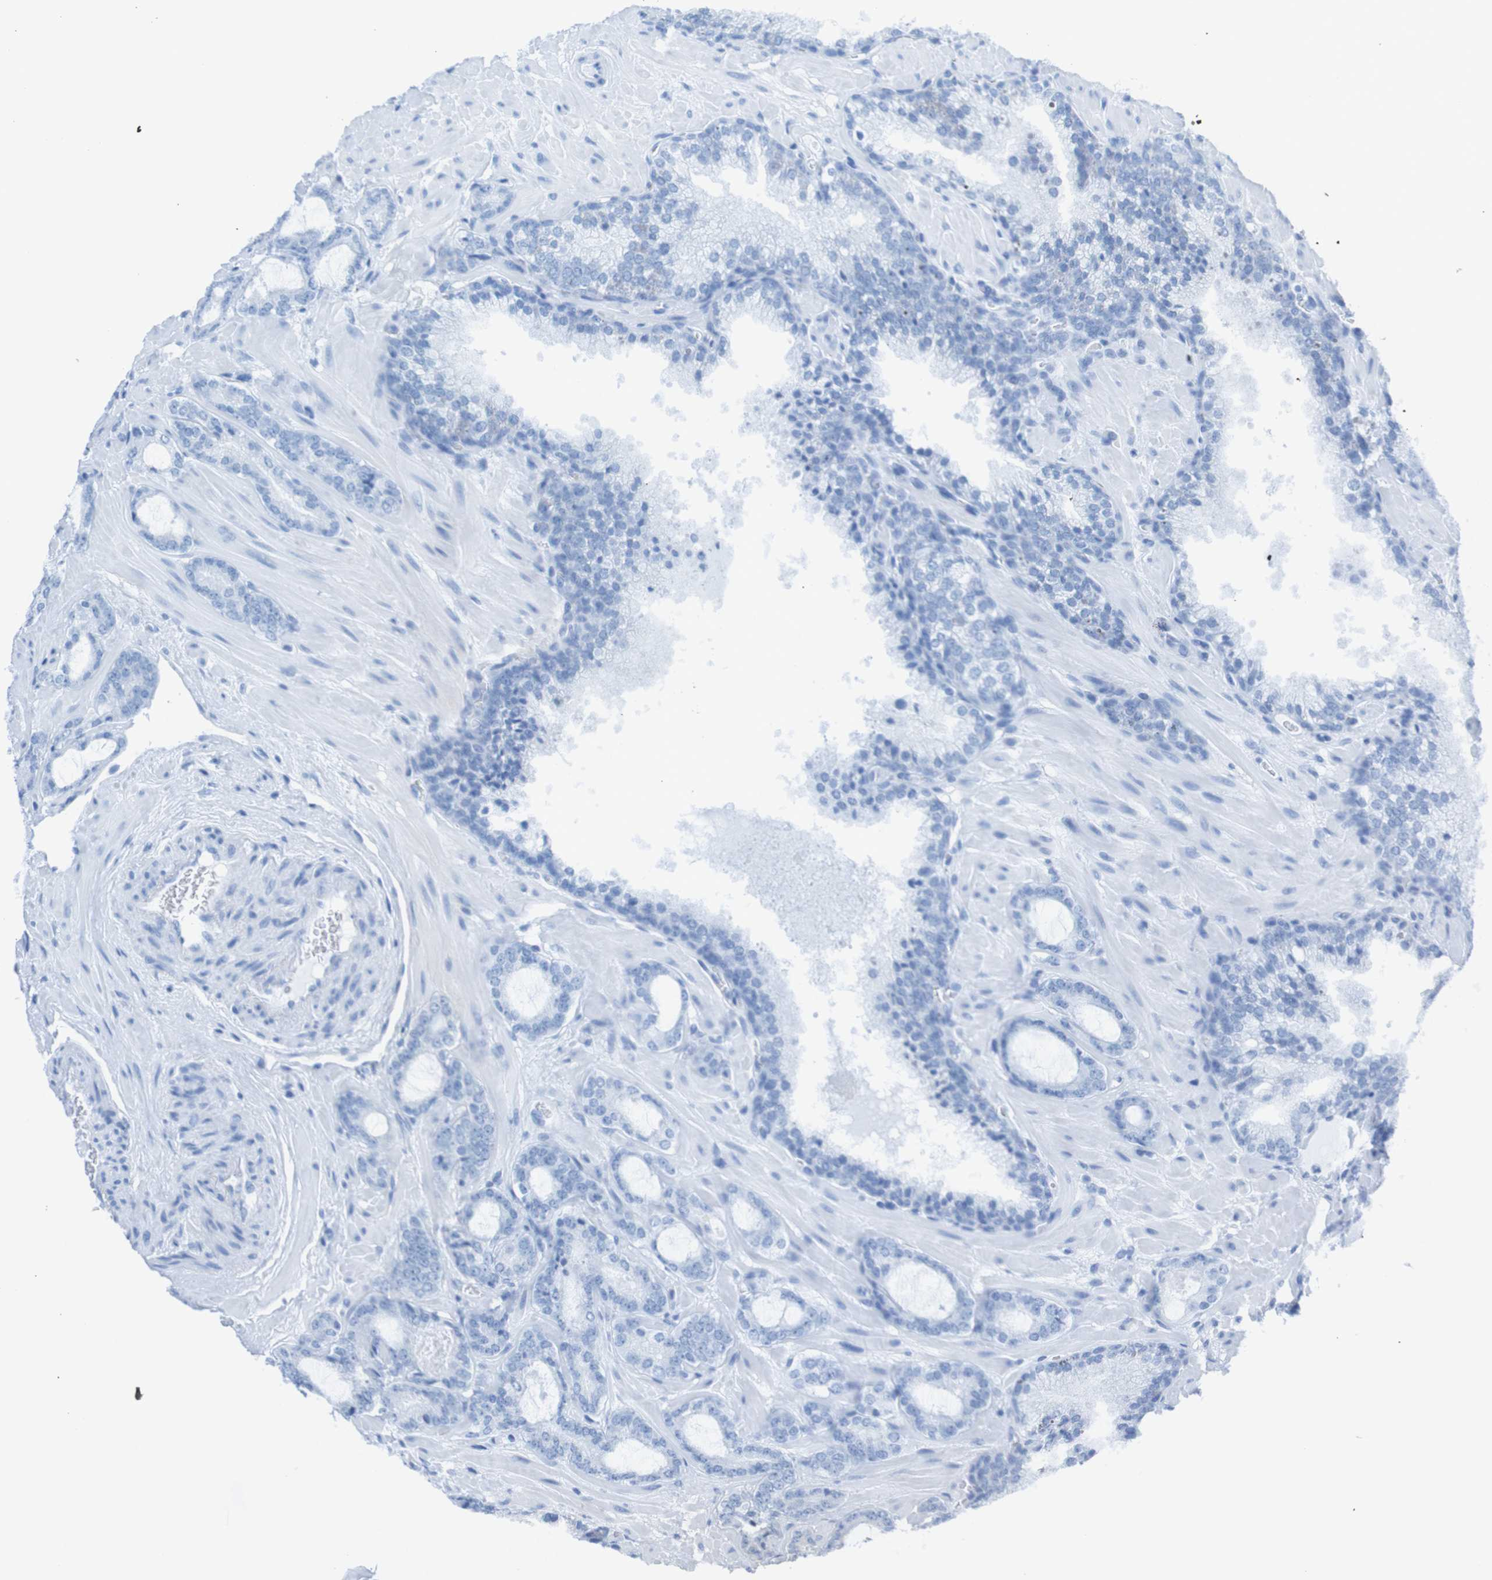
{"staining": {"intensity": "negative", "quantity": "none", "location": "none"}, "tissue": "prostate cancer", "cell_type": "Tumor cells", "image_type": "cancer", "snomed": [{"axis": "morphology", "description": "Adenocarcinoma, Low grade"}, {"axis": "topography", "description": "Prostate"}], "caption": "This image is of prostate low-grade adenocarcinoma stained with immunohistochemistry (IHC) to label a protein in brown with the nuclei are counter-stained blue. There is no staining in tumor cells. The staining was performed using DAB (3,3'-diaminobenzidine) to visualize the protein expression in brown, while the nuclei were stained in blue with hematoxylin (Magnification: 20x).", "gene": "MINAR1", "patient": {"sex": "male", "age": 63}}